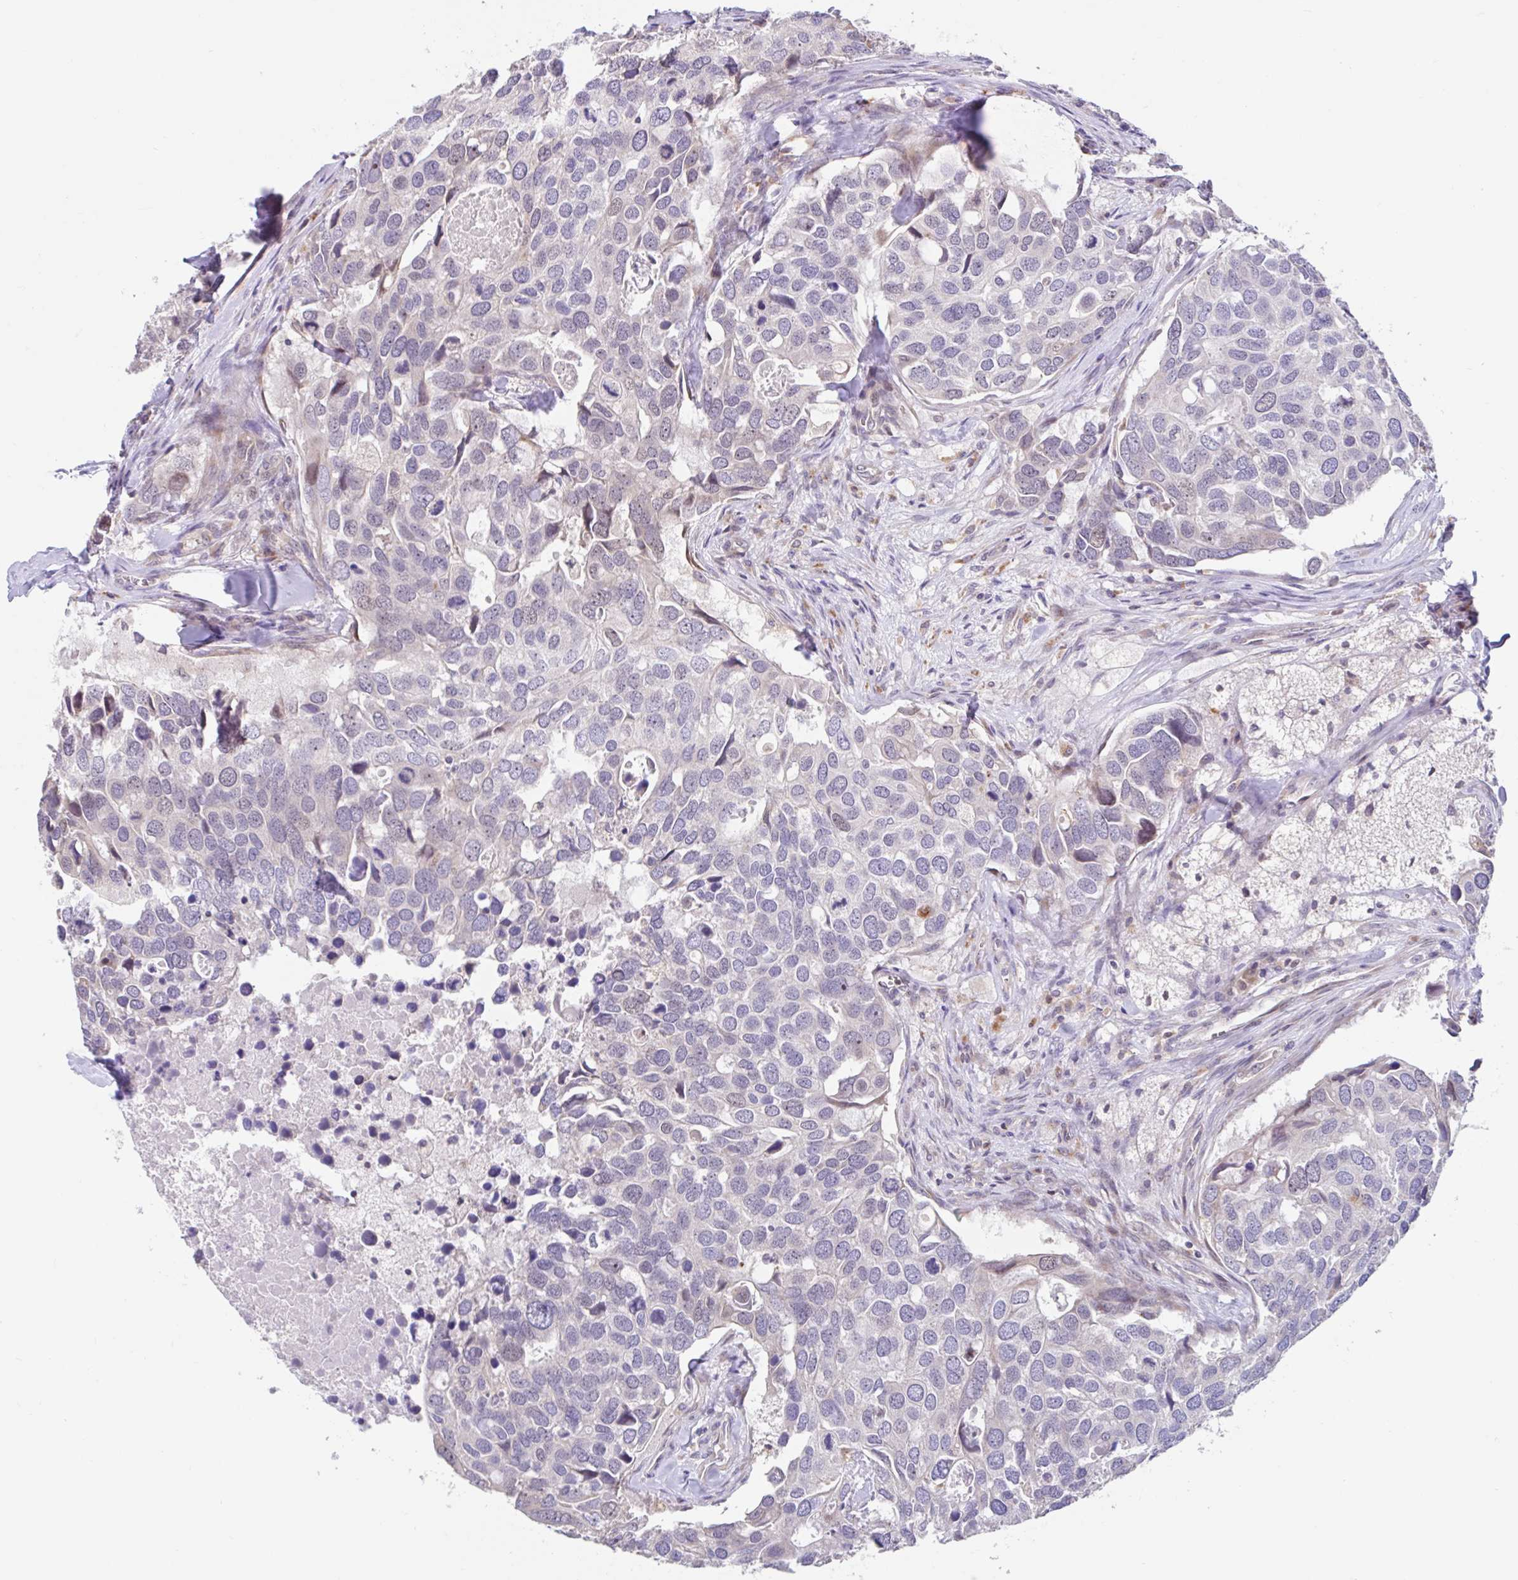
{"staining": {"intensity": "negative", "quantity": "none", "location": "none"}, "tissue": "breast cancer", "cell_type": "Tumor cells", "image_type": "cancer", "snomed": [{"axis": "morphology", "description": "Duct carcinoma"}, {"axis": "topography", "description": "Breast"}], "caption": "This is a photomicrograph of immunohistochemistry (IHC) staining of invasive ductal carcinoma (breast), which shows no expression in tumor cells.", "gene": "NT5C1B", "patient": {"sex": "female", "age": 83}}